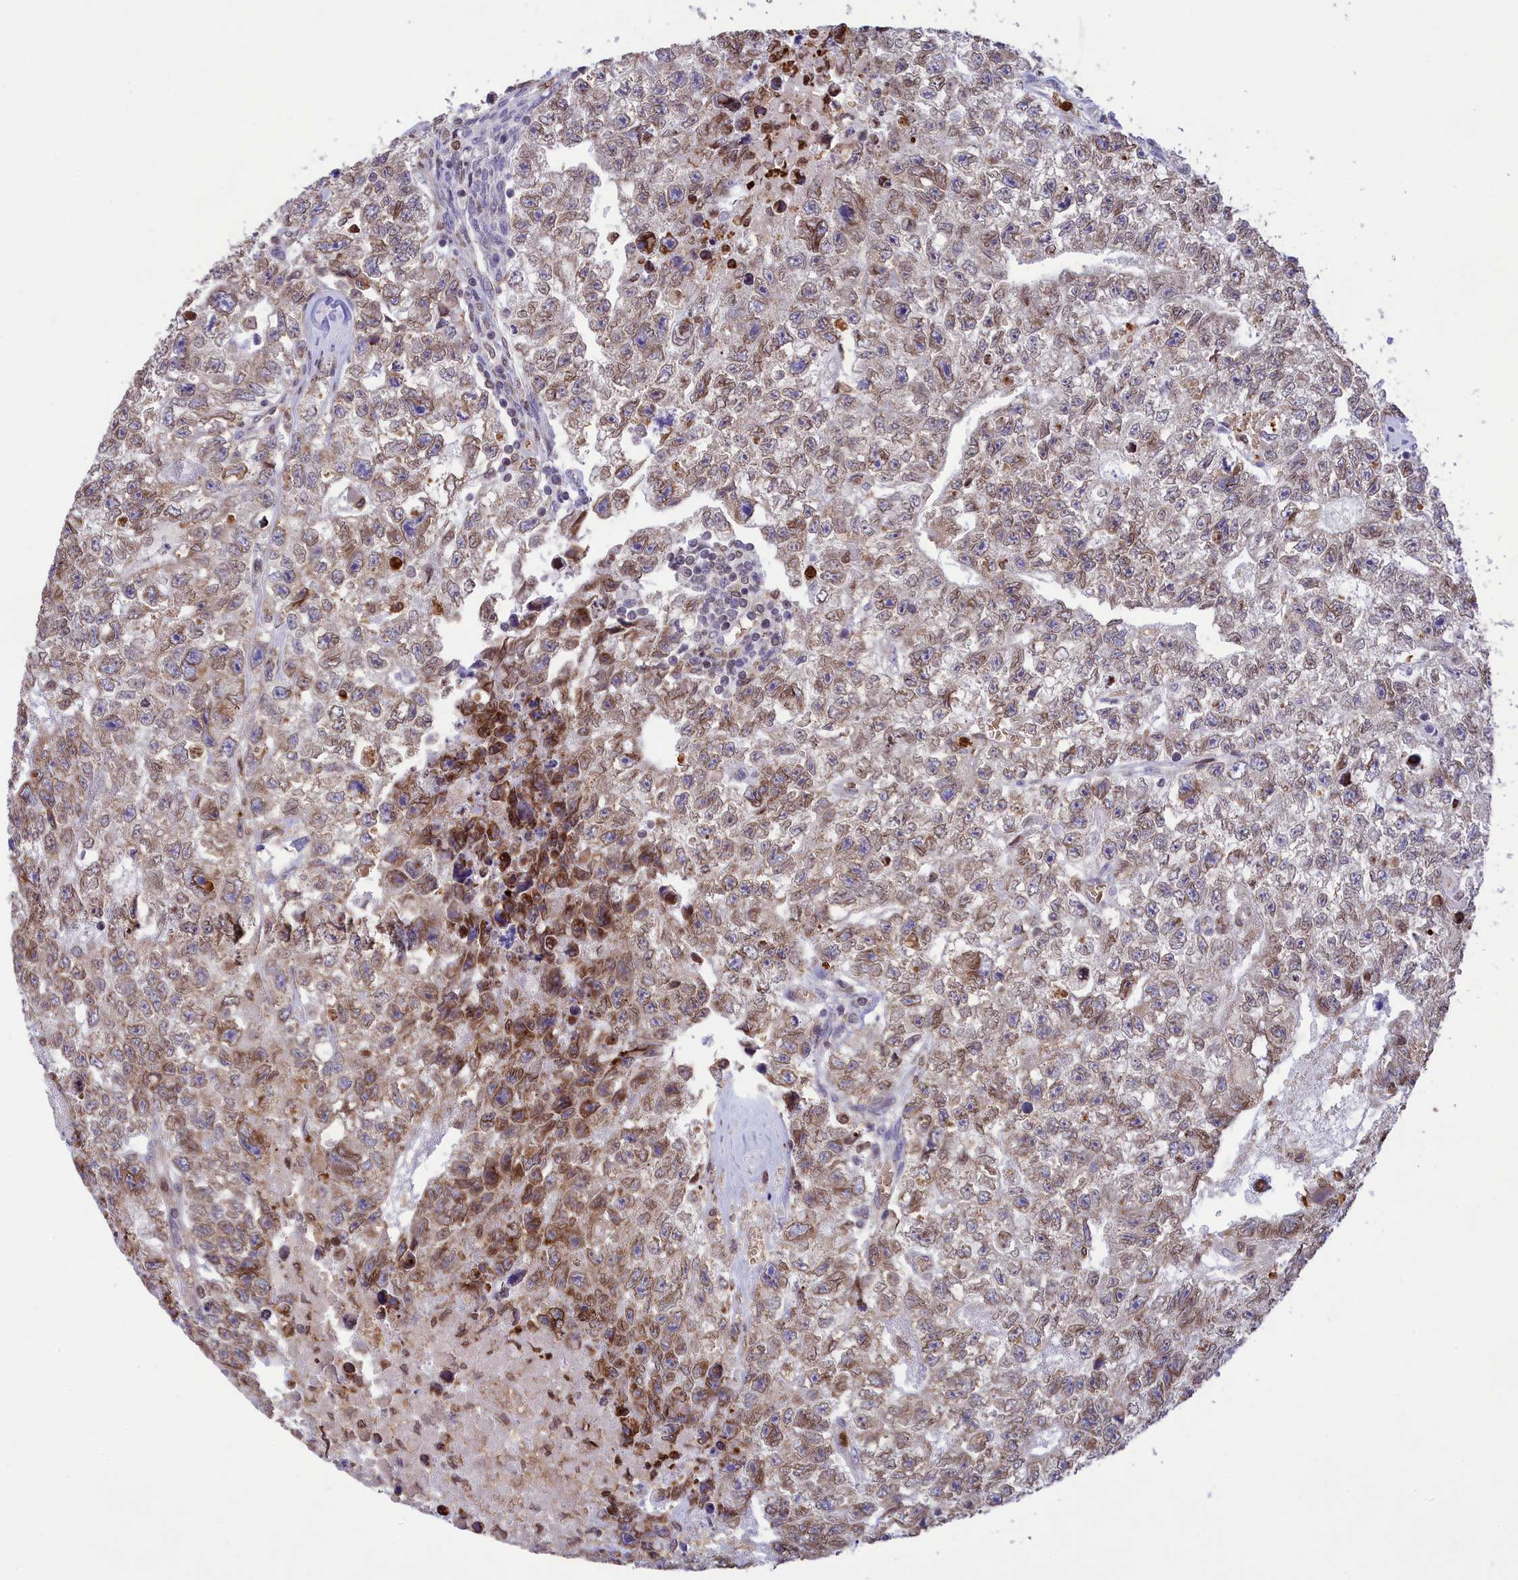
{"staining": {"intensity": "moderate", "quantity": "25%-75%", "location": "cytoplasmic/membranous"}, "tissue": "testis cancer", "cell_type": "Tumor cells", "image_type": "cancer", "snomed": [{"axis": "morphology", "description": "Carcinoma, Embryonal, NOS"}, {"axis": "topography", "description": "Testis"}], "caption": "A micrograph of testis cancer stained for a protein demonstrates moderate cytoplasmic/membranous brown staining in tumor cells.", "gene": "PKHD1L1", "patient": {"sex": "male", "age": 26}}